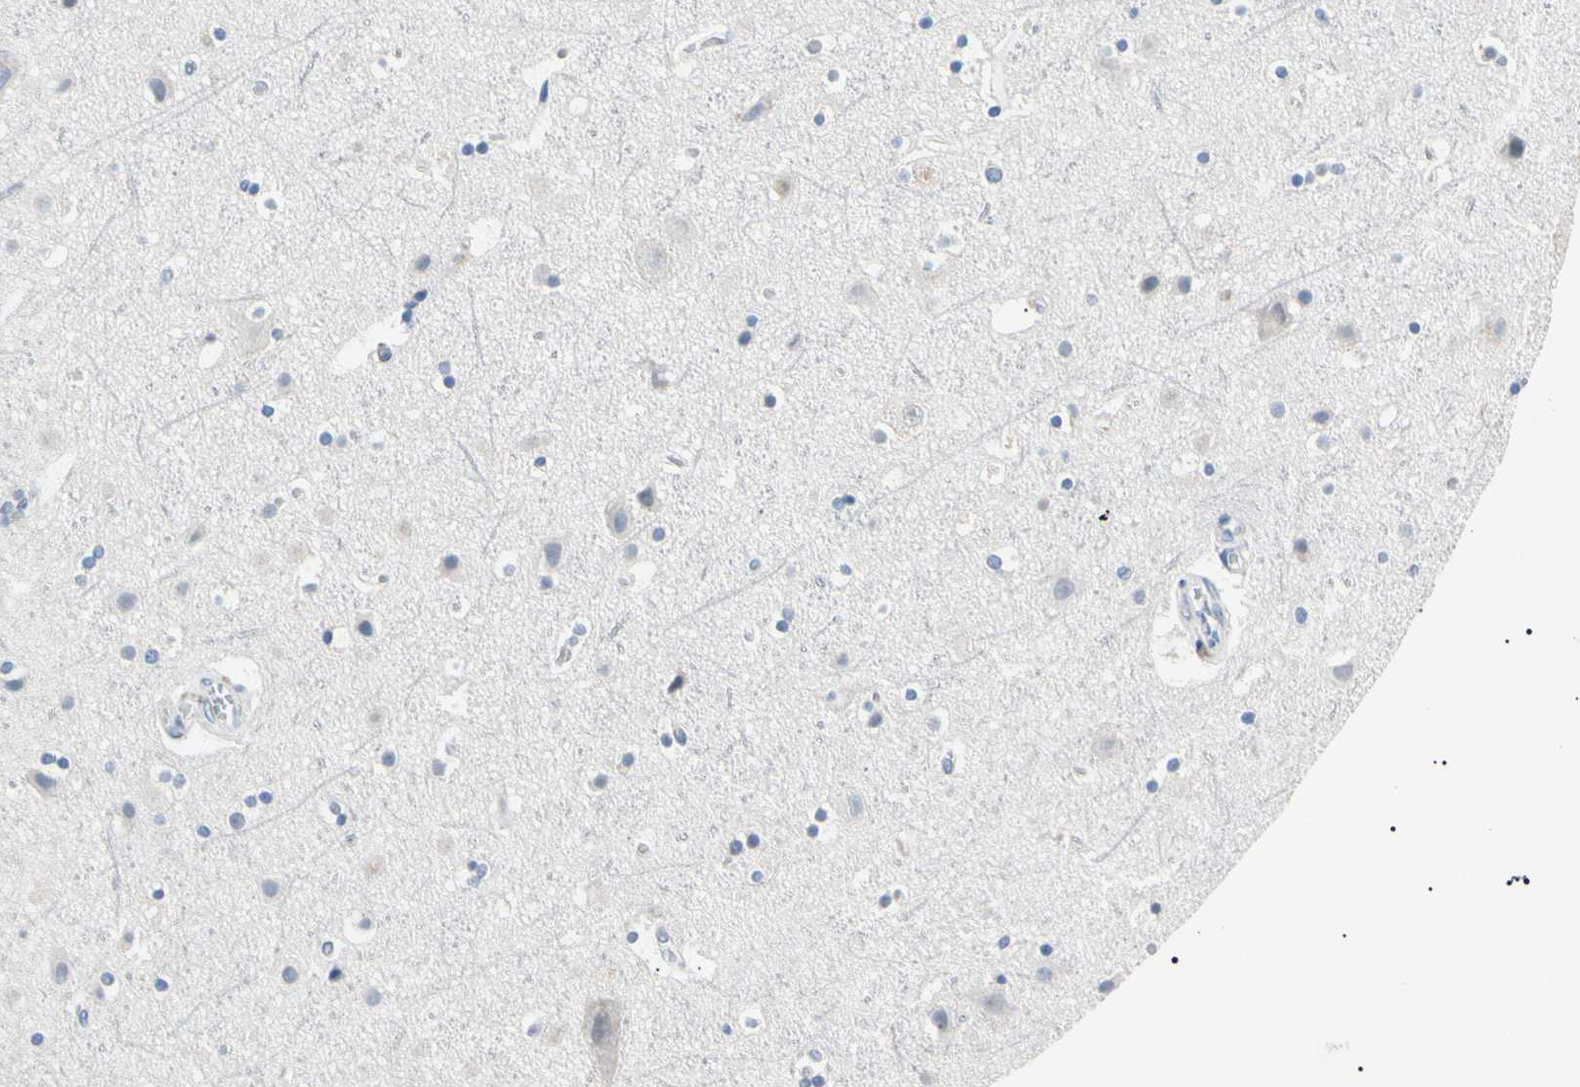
{"staining": {"intensity": "negative", "quantity": "none", "location": "none"}, "tissue": "cerebral cortex", "cell_type": "Endothelial cells", "image_type": "normal", "snomed": [{"axis": "morphology", "description": "Normal tissue, NOS"}, {"axis": "topography", "description": "Cerebral cortex"}], "caption": "This photomicrograph is of benign cerebral cortex stained with immunohistochemistry (IHC) to label a protein in brown with the nuclei are counter-stained blue. There is no staining in endothelial cells. (Brightfield microscopy of DAB (3,3'-diaminobenzidine) immunohistochemistry (IHC) at high magnification).", "gene": "CGB3", "patient": {"sex": "male", "age": 45}}